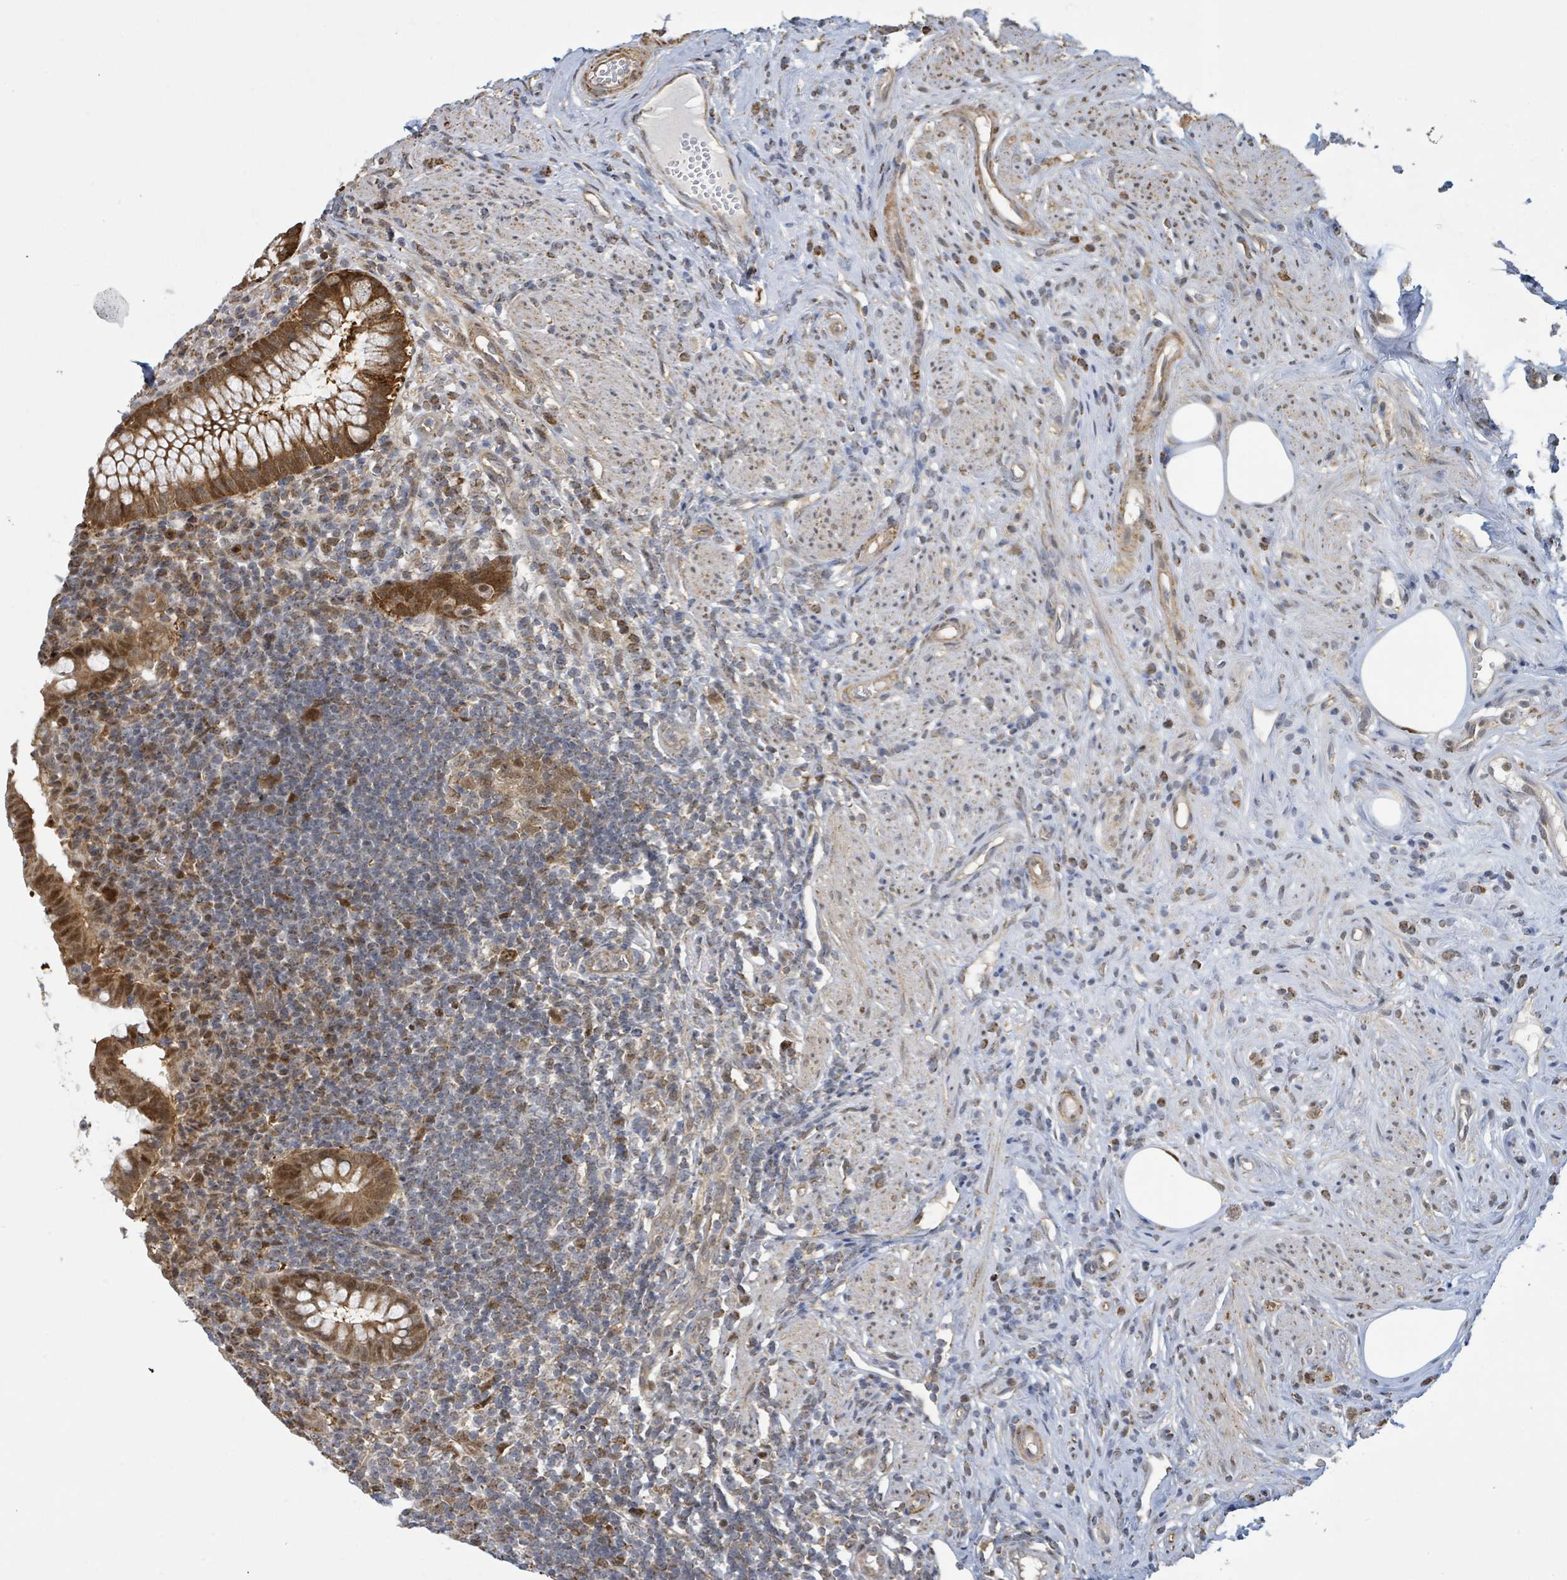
{"staining": {"intensity": "moderate", "quantity": ">75%", "location": "cytoplasmic/membranous,nuclear"}, "tissue": "appendix", "cell_type": "Glandular cells", "image_type": "normal", "snomed": [{"axis": "morphology", "description": "Normal tissue, NOS"}, {"axis": "topography", "description": "Appendix"}], "caption": "Appendix stained with immunohistochemistry (IHC) exhibits moderate cytoplasmic/membranous,nuclear positivity in about >75% of glandular cells.", "gene": "PSMB7", "patient": {"sex": "female", "age": 56}}